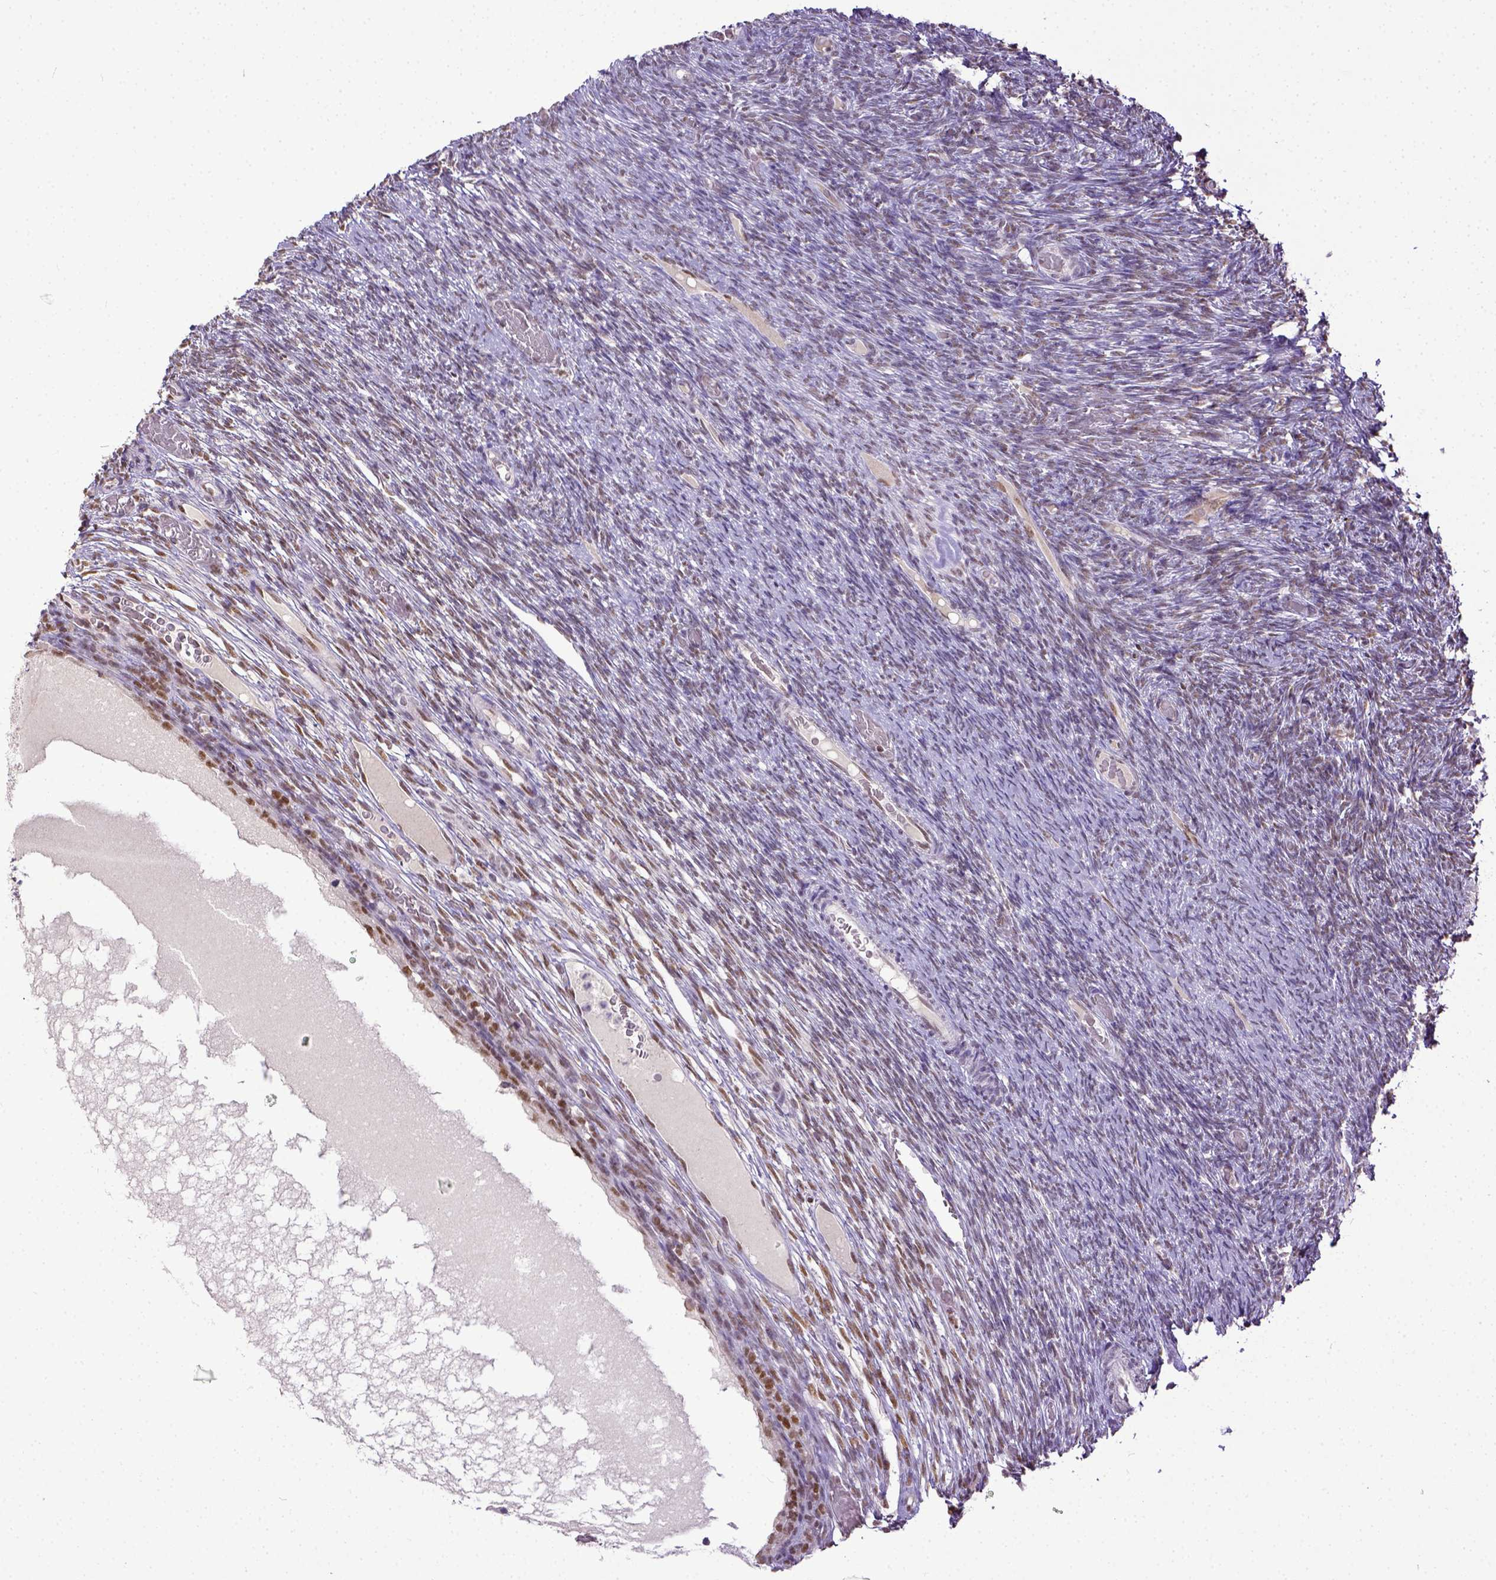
{"staining": {"intensity": "weak", "quantity": ">75%", "location": "nuclear"}, "tissue": "ovary", "cell_type": "Ovarian stroma cells", "image_type": "normal", "snomed": [{"axis": "morphology", "description": "Normal tissue, NOS"}, {"axis": "topography", "description": "Ovary"}], "caption": "Protein expression analysis of normal ovary shows weak nuclear staining in about >75% of ovarian stroma cells.", "gene": "ERCC1", "patient": {"sex": "female", "age": 34}}